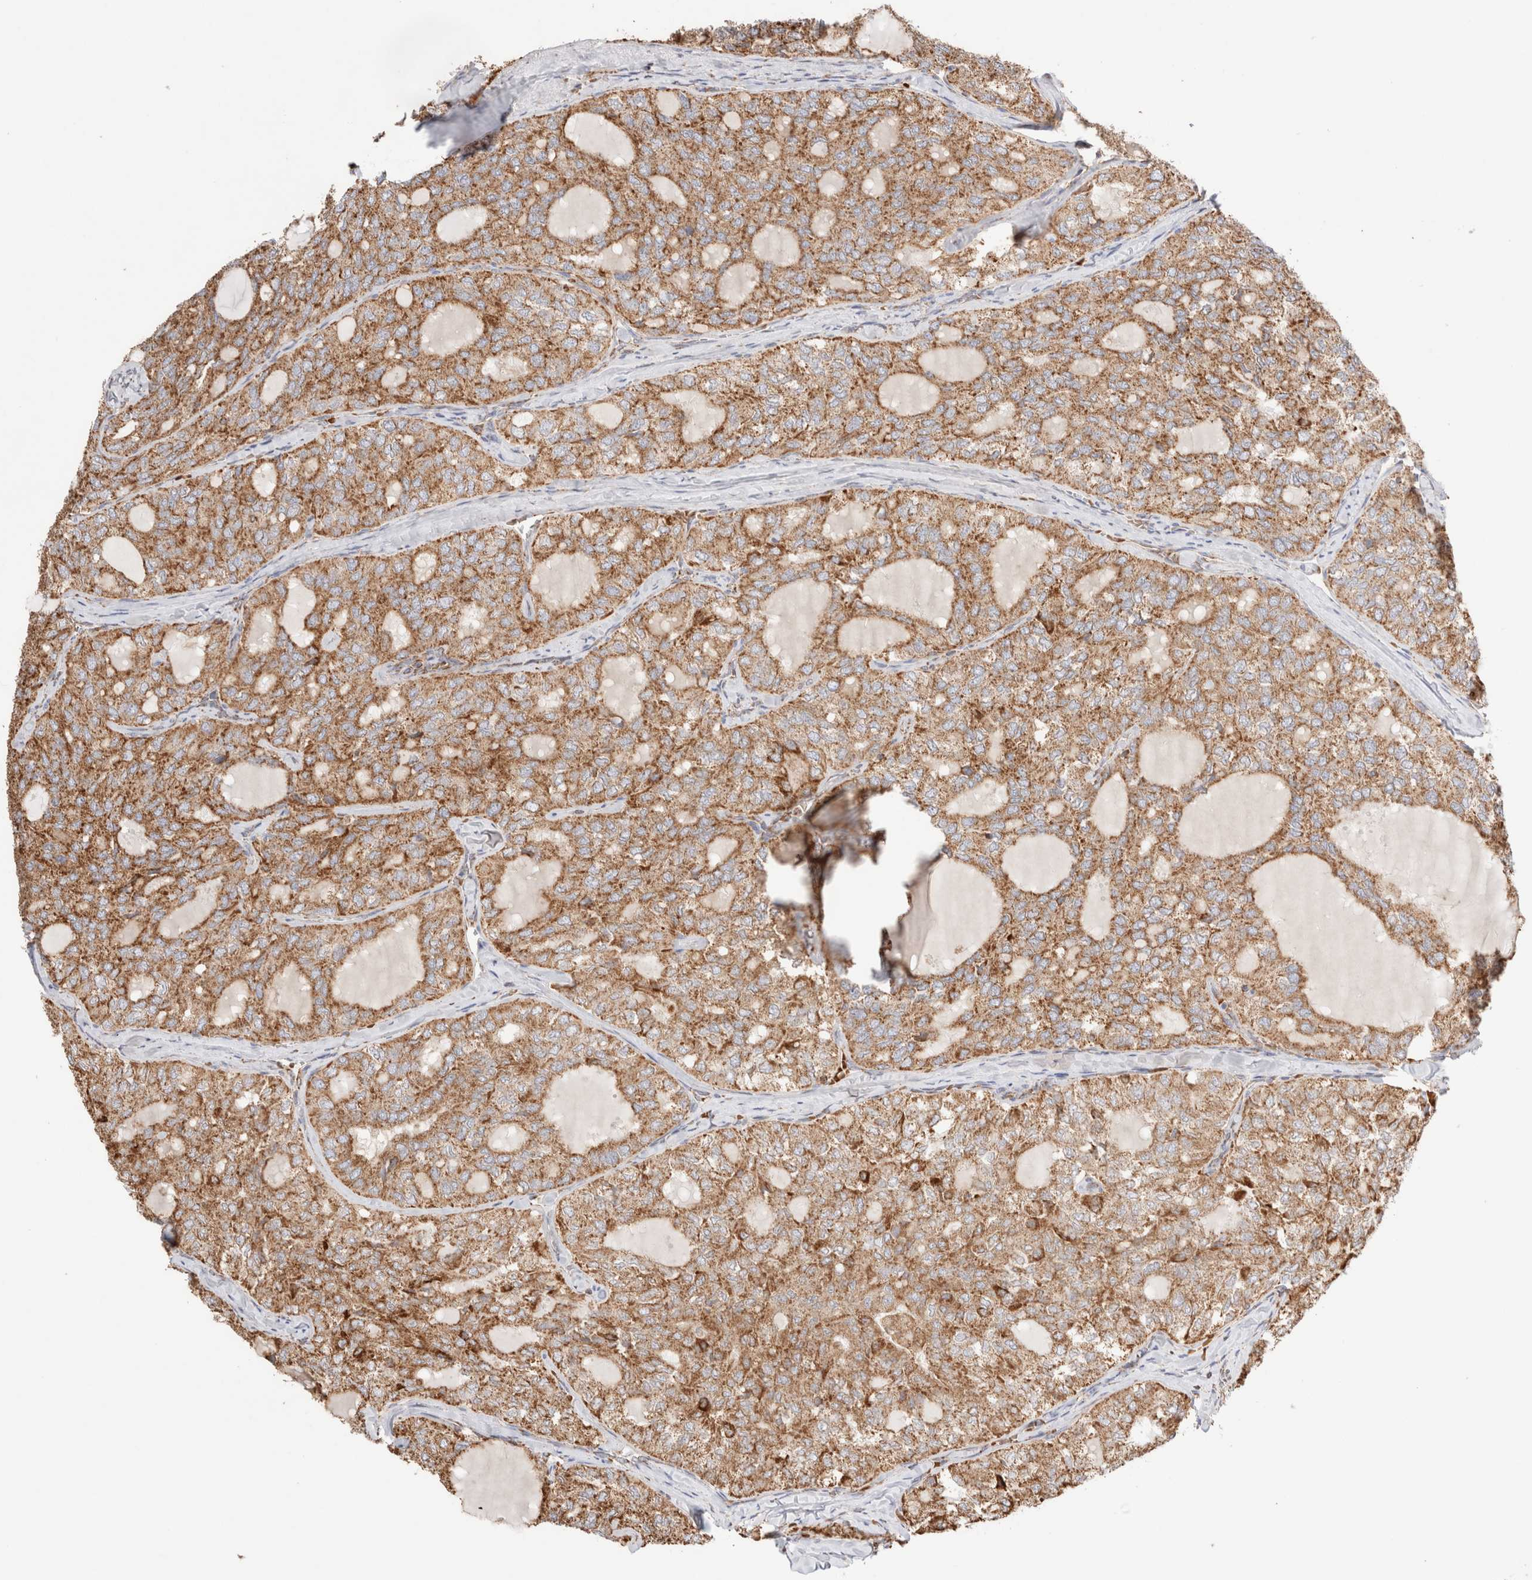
{"staining": {"intensity": "moderate", "quantity": ">75%", "location": "cytoplasmic/membranous"}, "tissue": "thyroid cancer", "cell_type": "Tumor cells", "image_type": "cancer", "snomed": [{"axis": "morphology", "description": "Follicular adenoma carcinoma, NOS"}, {"axis": "topography", "description": "Thyroid gland"}], "caption": "A photomicrograph showing moderate cytoplasmic/membranous positivity in about >75% of tumor cells in thyroid follicular adenoma carcinoma, as visualized by brown immunohistochemical staining.", "gene": "TMPPE", "patient": {"sex": "male", "age": 75}}